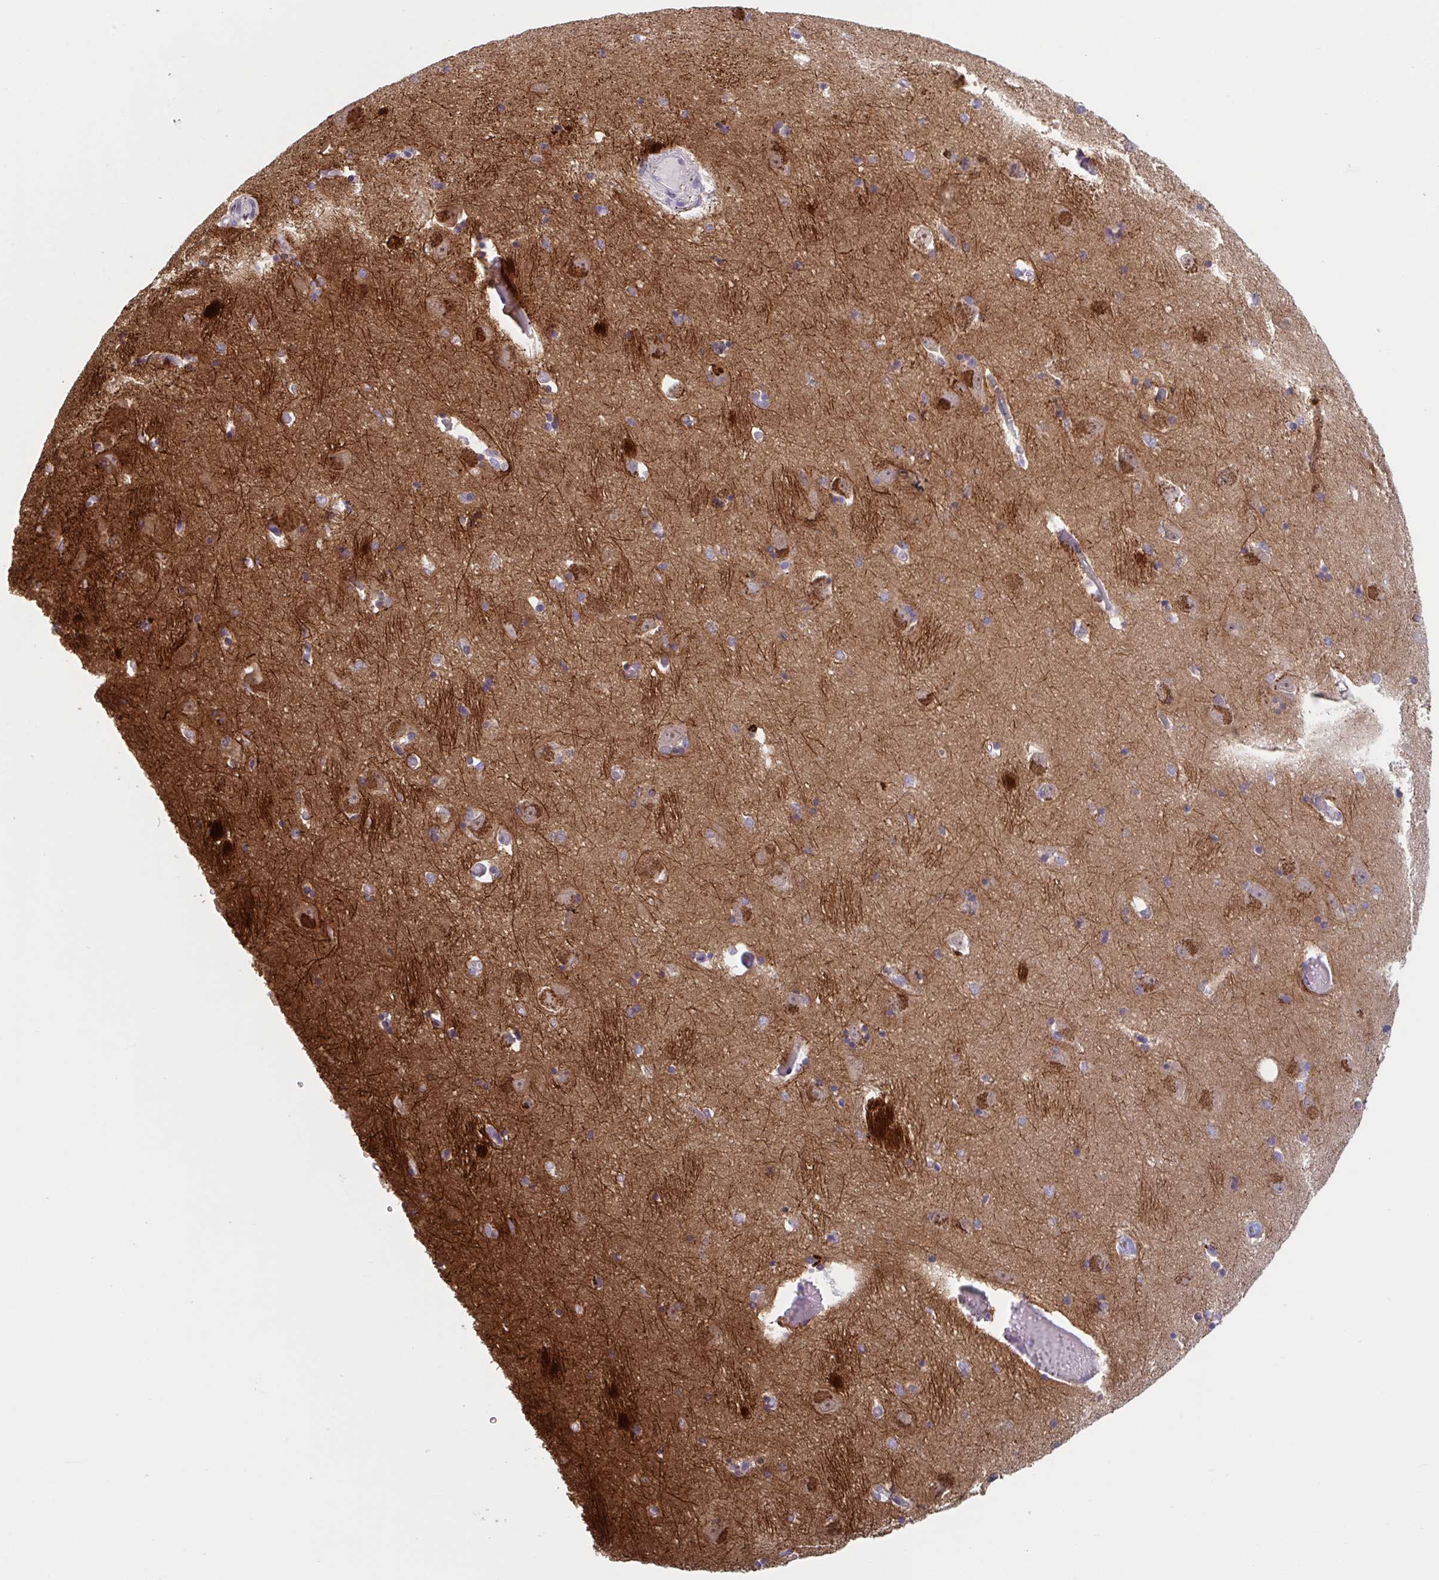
{"staining": {"intensity": "moderate", "quantity": "<25%", "location": "cytoplasmic/membranous"}, "tissue": "caudate", "cell_type": "Glial cells", "image_type": "normal", "snomed": [{"axis": "morphology", "description": "Normal tissue, NOS"}, {"axis": "topography", "description": "Lateral ventricle wall"}, {"axis": "topography", "description": "Hippocampus"}], "caption": "Protein expression analysis of normal human caudate reveals moderate cytoplasmic/membranous staining in approximately <25% of glial cells.", "gene": "TNFSF10", "patient": {"sex": "female", "age": 63}}